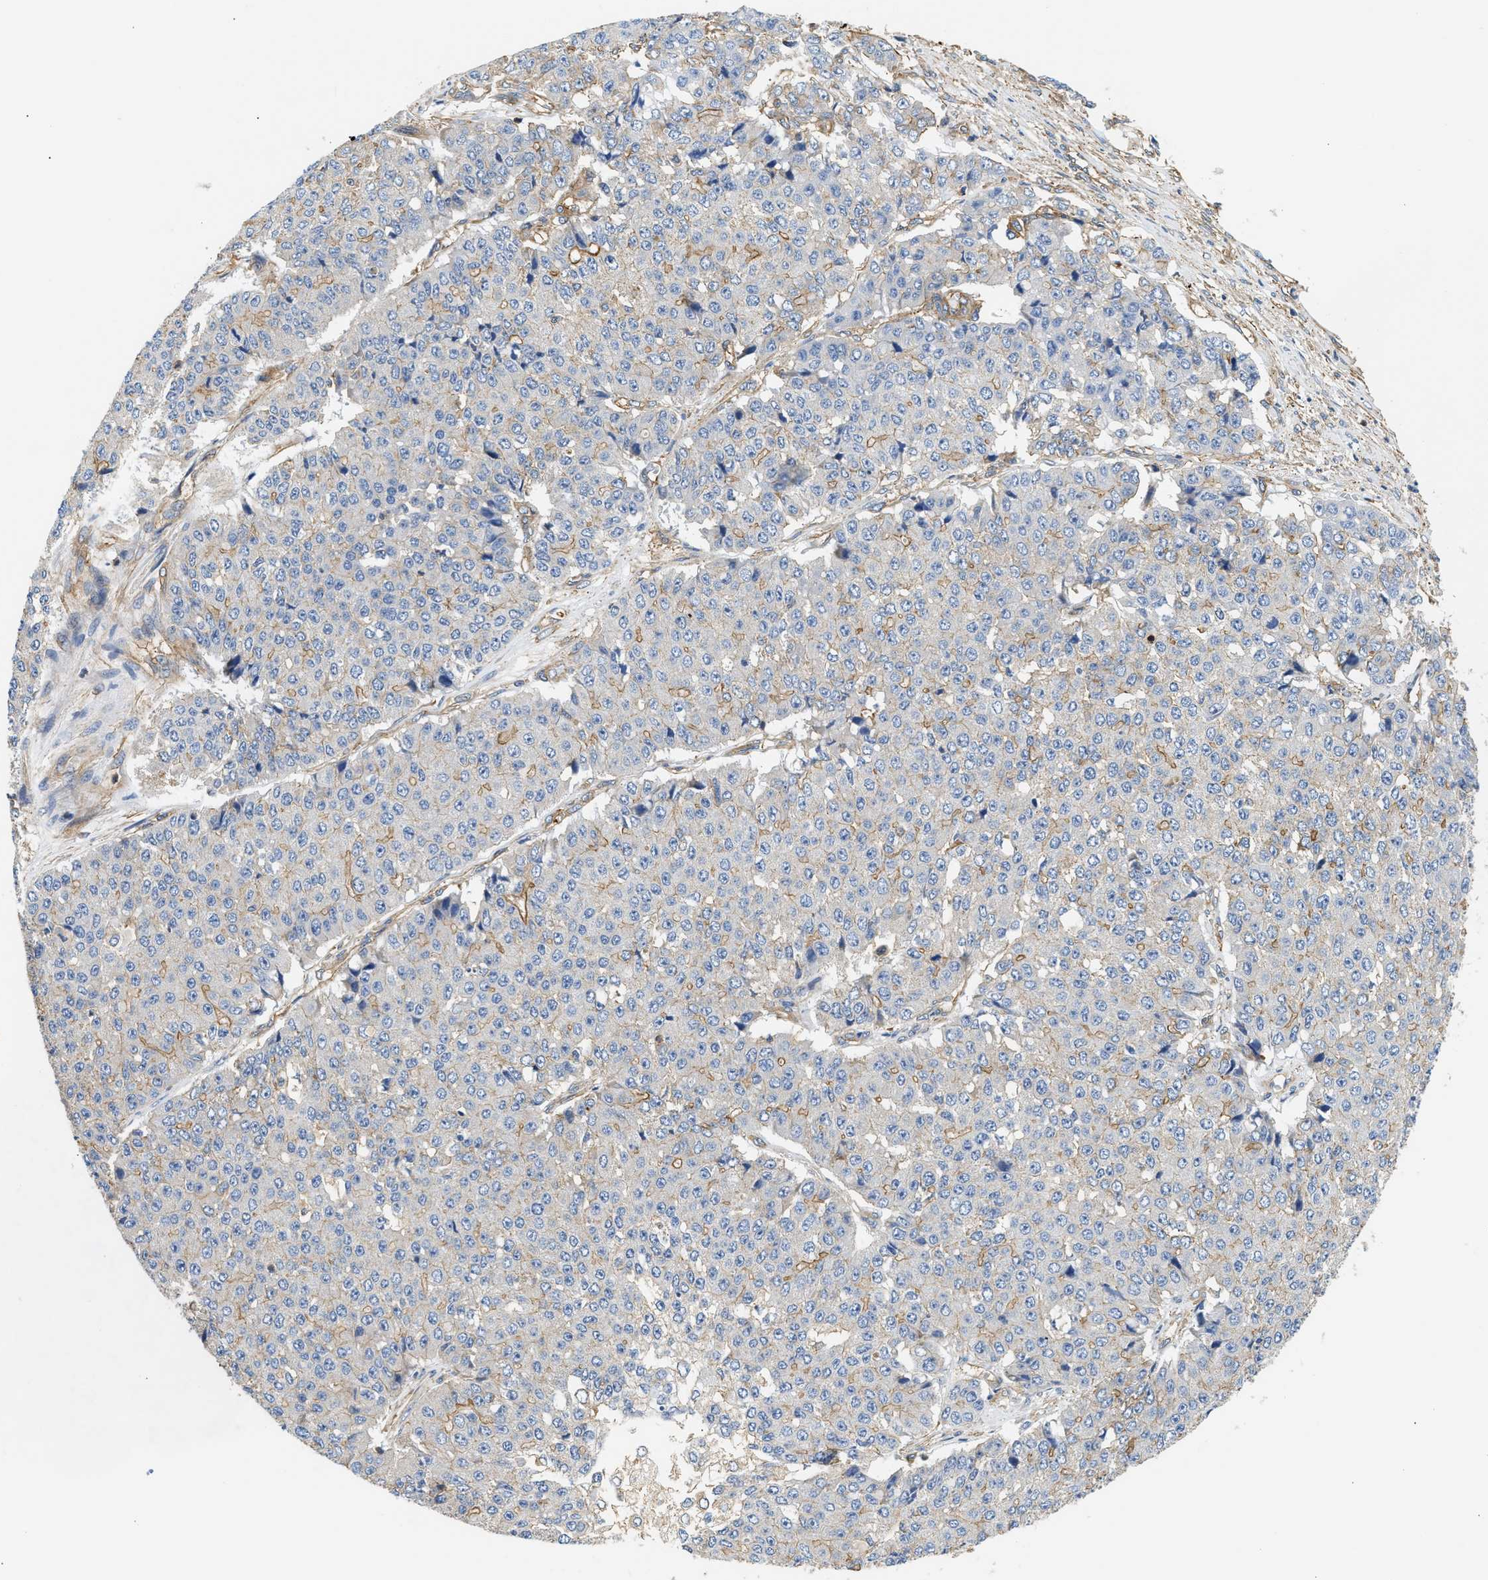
{"staining": {"intensity": "negative", "quantity": "none", "location": "none"}, "tissue": "pancreatic cancer", "cell_type": "Tumor cells", "image_type": "cancer", "snomed": [{"axis": "morphology", "description": "Adenocarcinoma, NOS"}, {"axis": "topography", "description": "Pancreas"}], "caption": "An IHC image of adenocarcinoma (pancreatic) is shown. There is no staining in tumor cells of adenocarcinoma (pancreatic). (Stains: DAB (3,3'-diaminobenzidine) immunohistochemistry with hematoxylin counter stain, Microscopy: brightfield microscopy at high magnification).", "gene": "SAMD9L", "patient": {"sex": "male", "age": 50}}